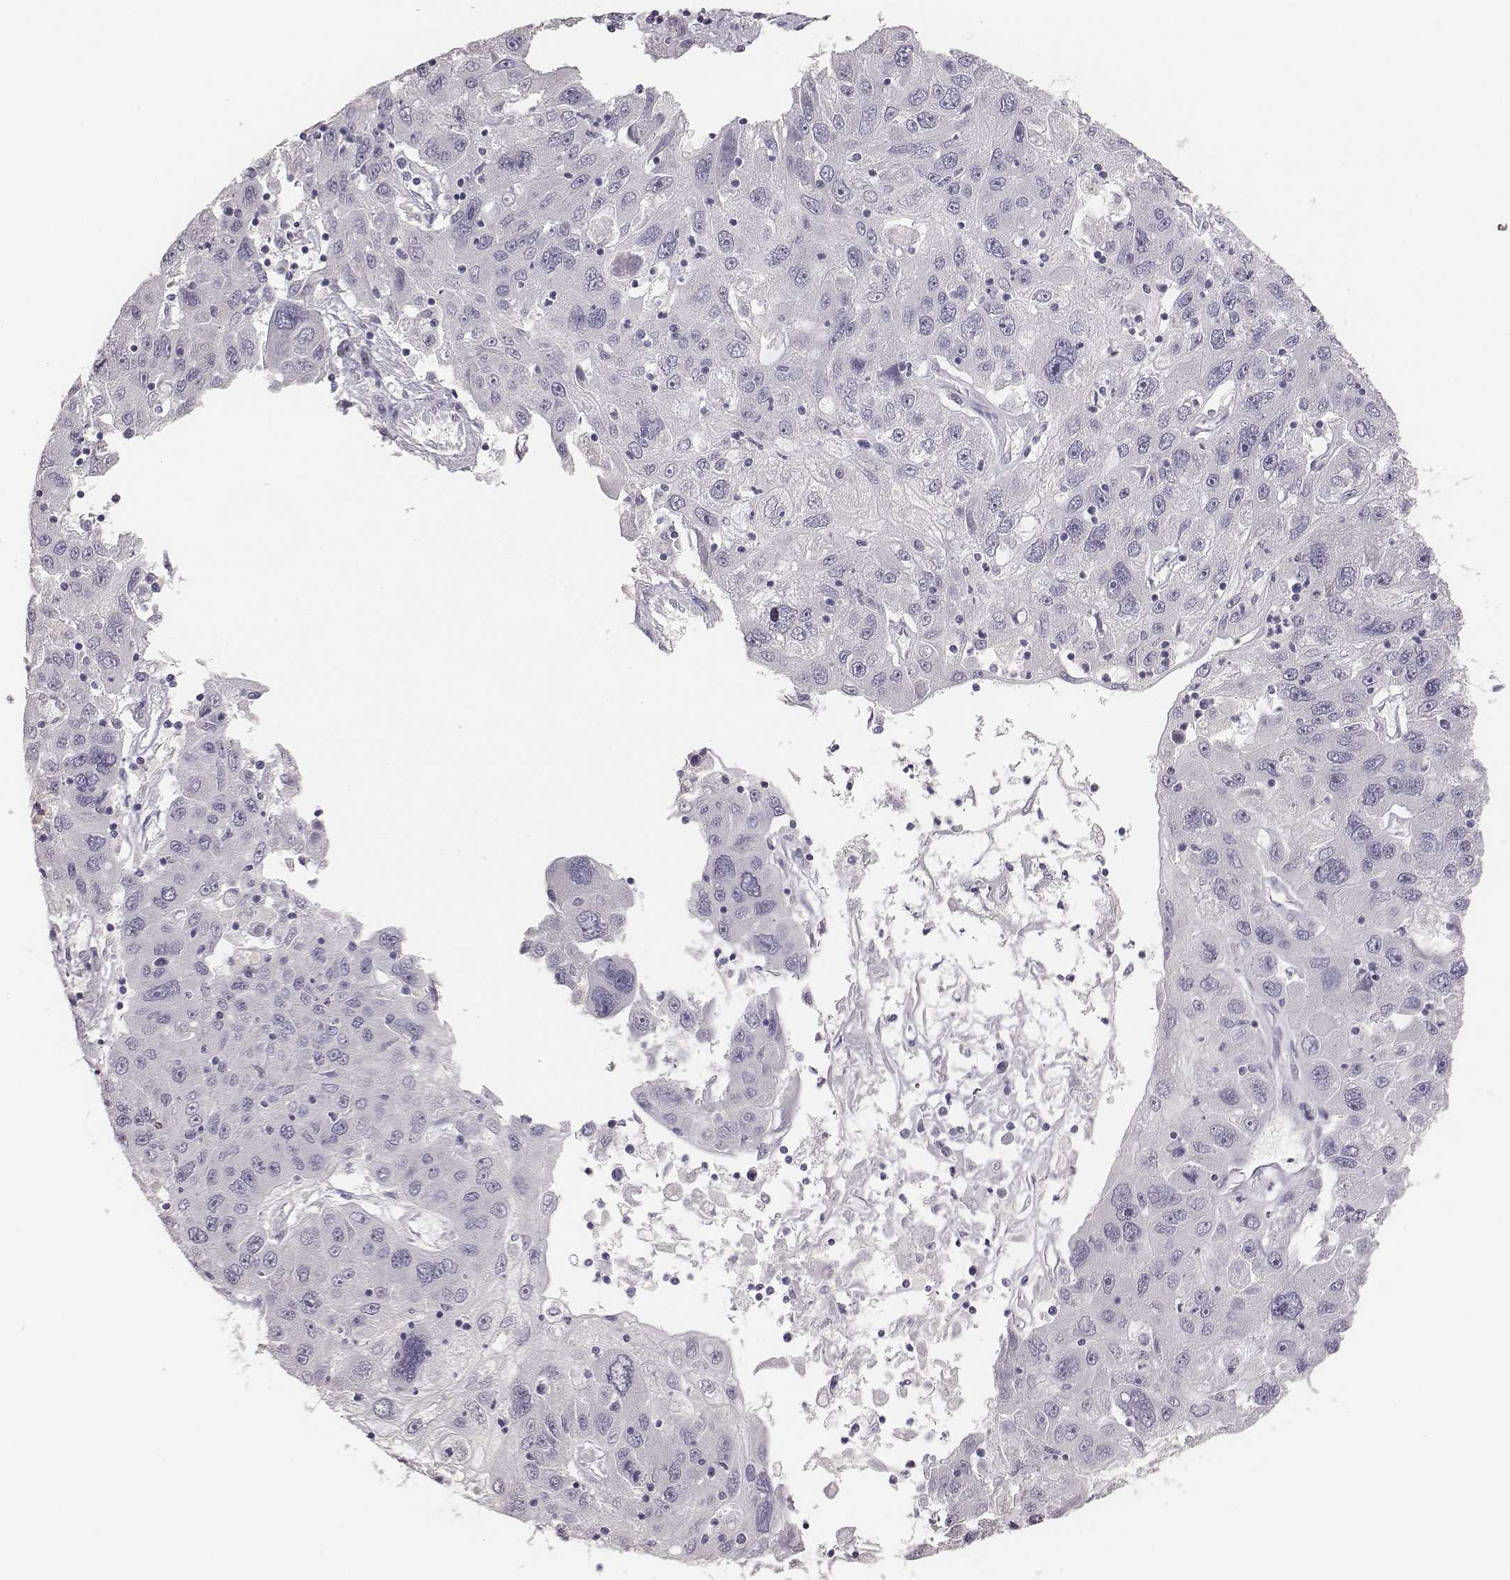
{"staining": {"intensity": "negative", "quantity": "none", "location": "none"}, "tissue": "stomach cancer", "cell_type": "Tumor cells", "image_type": "cancer", "snomed": [{"axis": "morphology", "description": "Adenocarcinoma, NOS"}, {"axis": "topography", "description": "Stomach"}], "caption": "An immunohistochemistry image of stomach cancer is shown. There is no staining in tumor cells of stomach cancer.", "gene": "MYH6", "patient": {"sex": "male", "age": 56}}